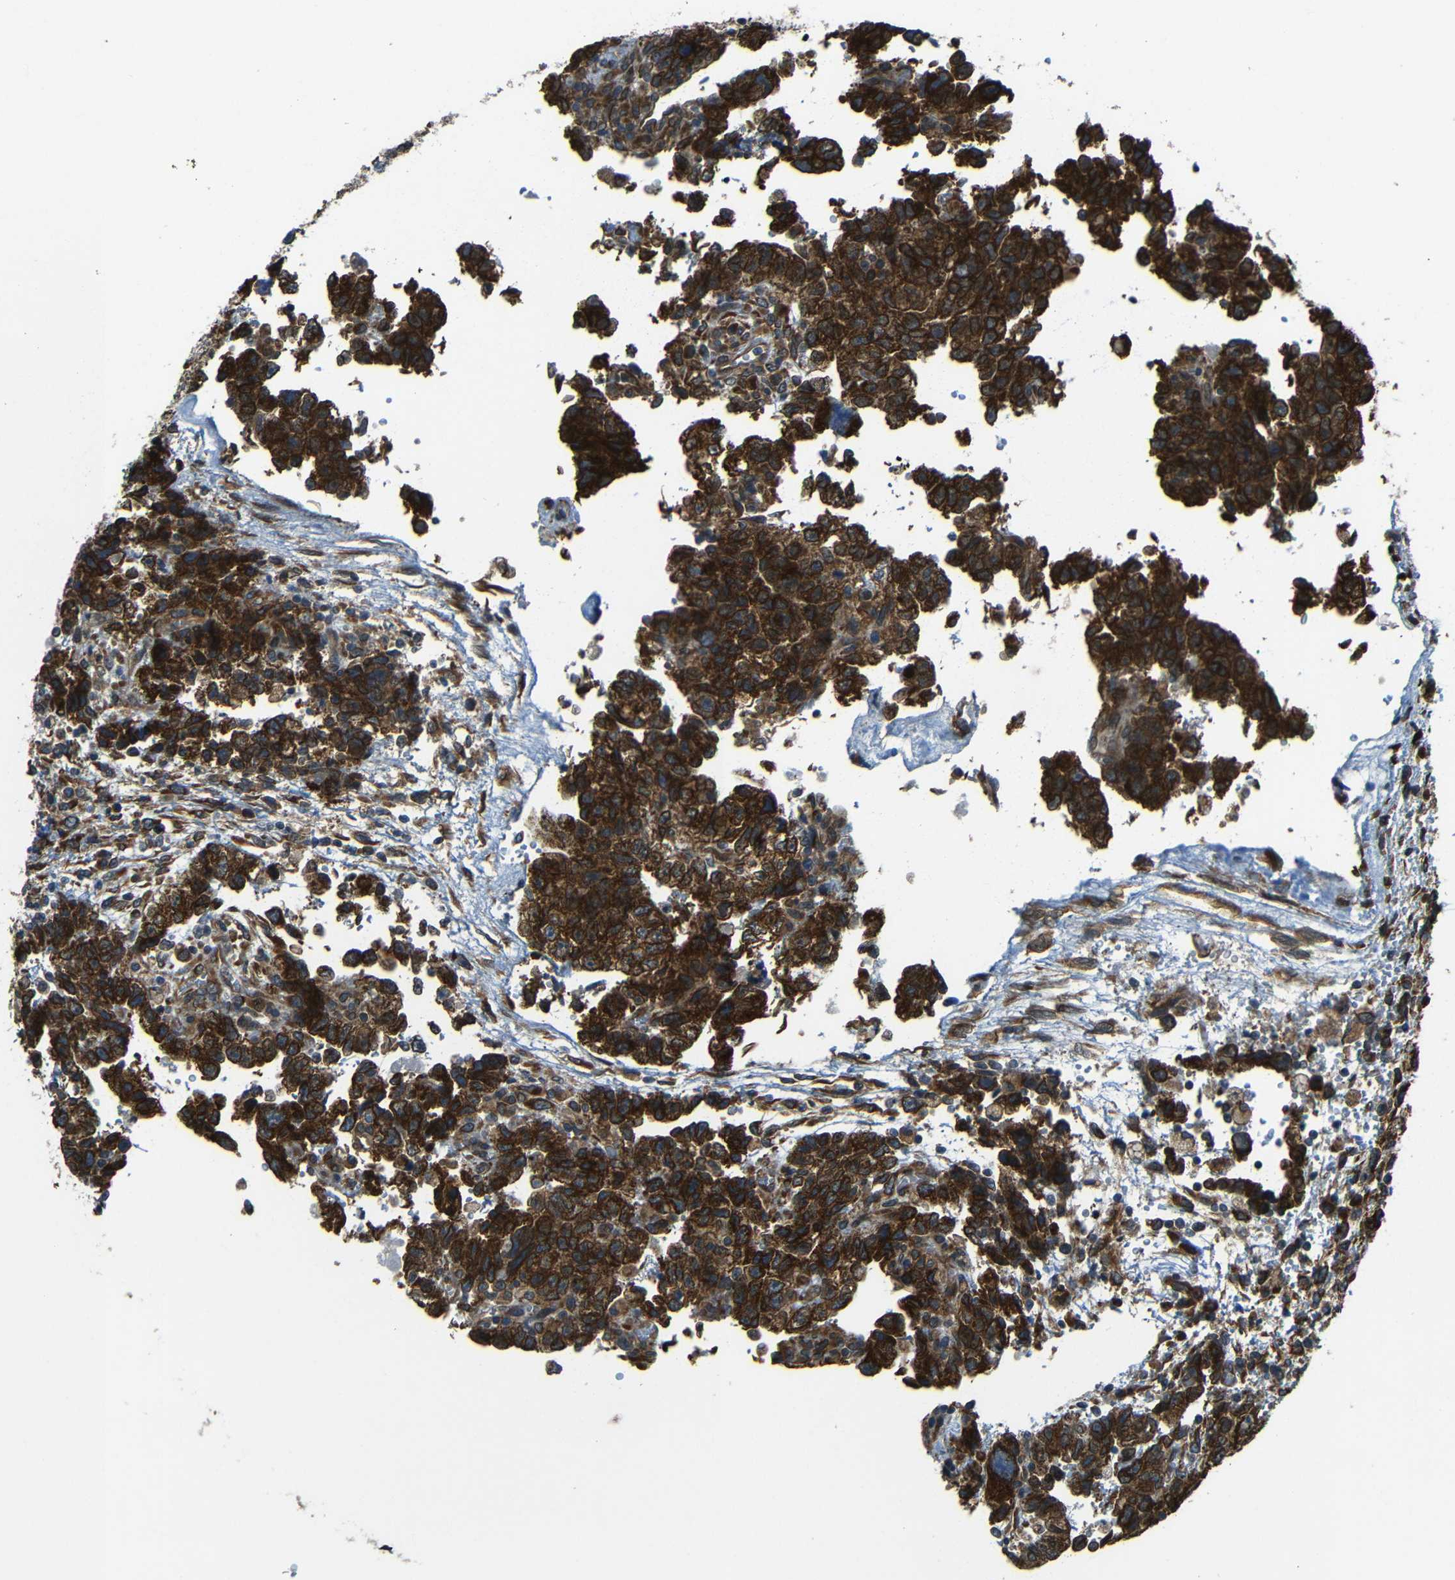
{"staining": {"intensity": "strong", "quantity": ">75%", "location": "cytoplasmic/membranous"}, "tissue": "testis cancer", "cell_type": "Tumor cells", "image_type": "cancer", "snomed": [{"axis": "morphology", "description": "Carcinoma, Embryonal, NOS"}, {"axis": "topography", "description": "Testis"}], "caption": "About >75% of tumor cells in testis cancer (embryonal carcinoma) exhibit strong cytoplasmic/membranous protein staining as visualized by brown immunohistochemical staining.", "gene": "VAPB", "patient": {"sex": "male", "age": 36}}